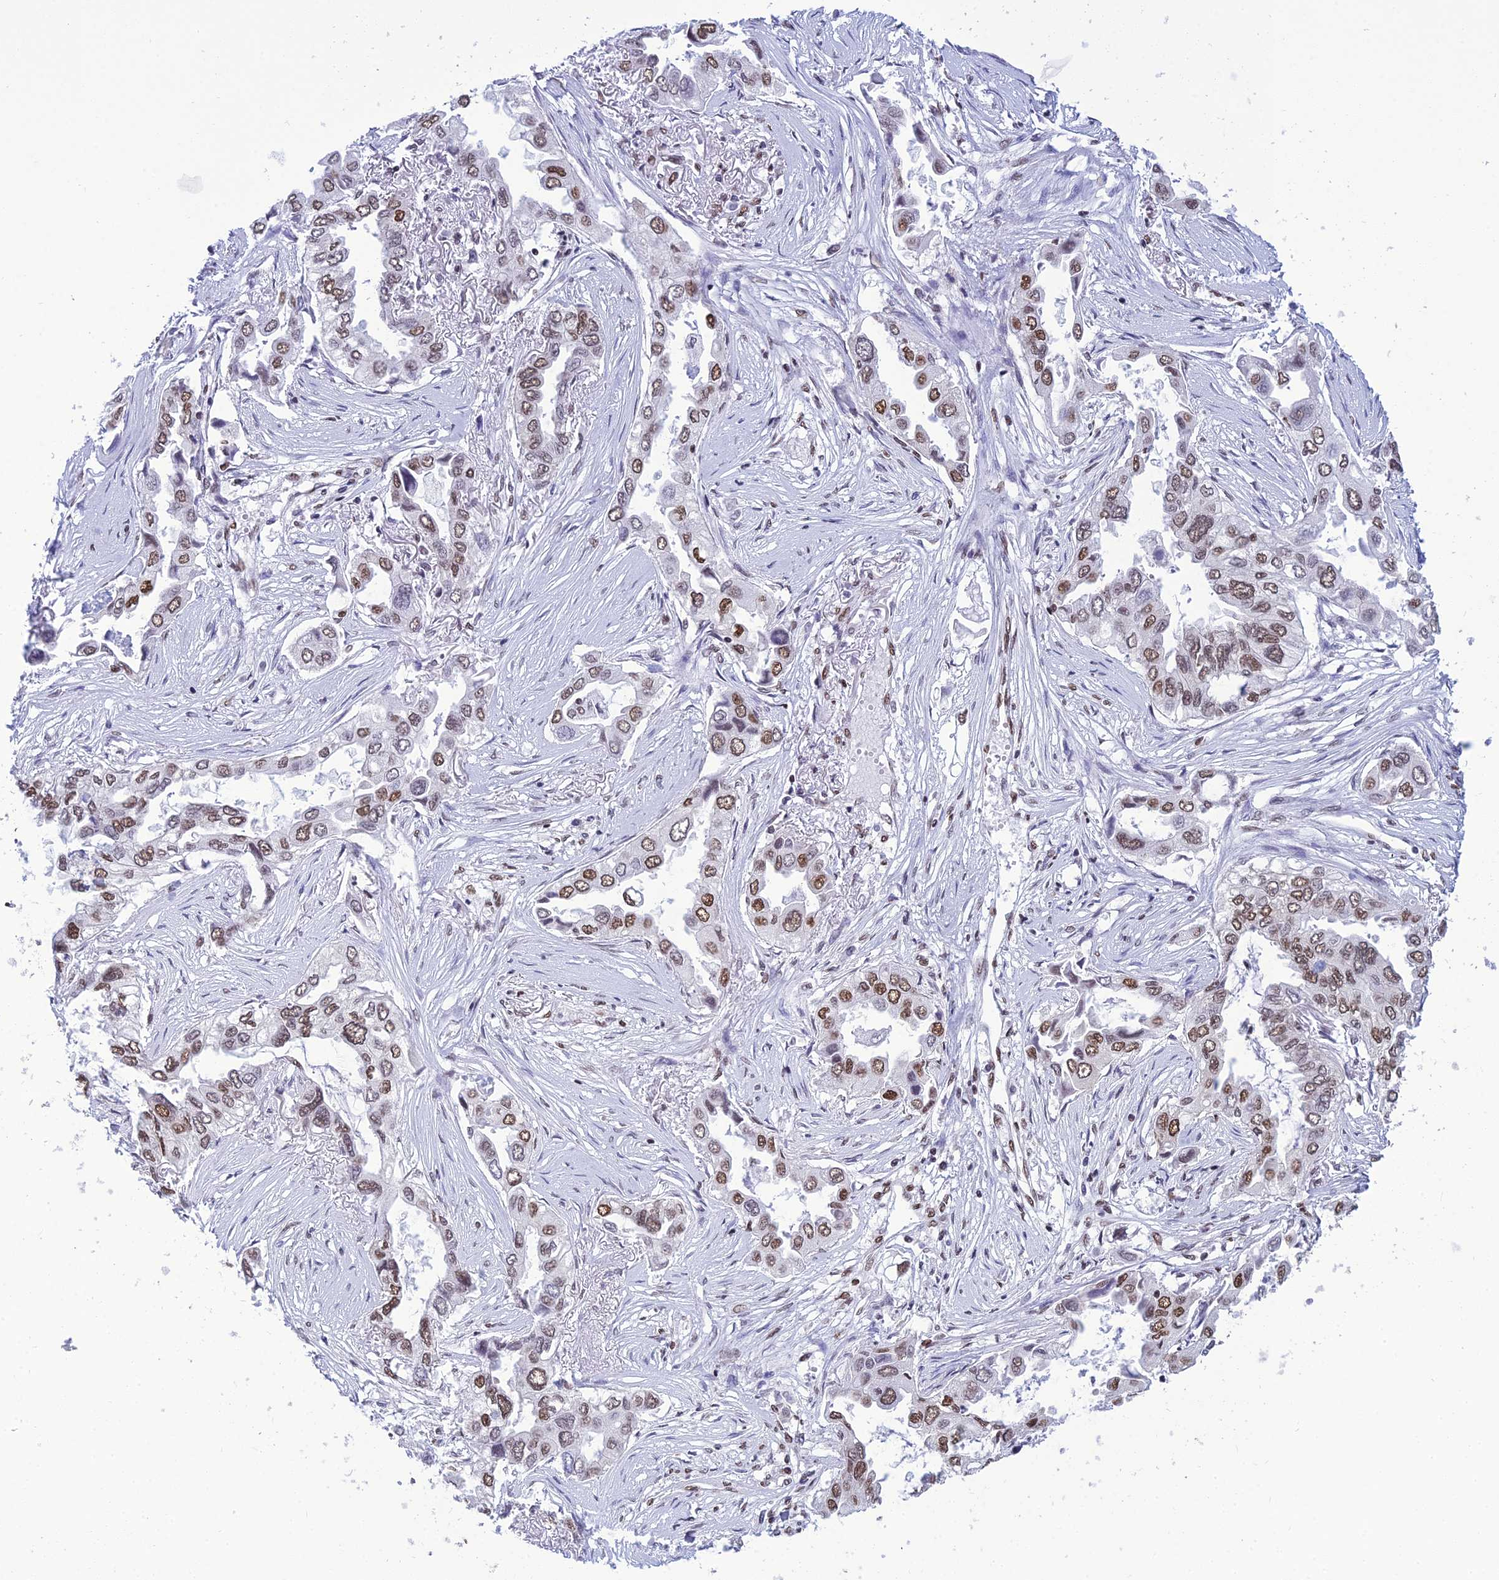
{"staining": {"intensity": "moderate", "quantity": ">75%", "location": "nuclear"}, "tissue": "lung cancer", "cell_type": "Tumor cells", "image_type": "cancer", "snomed": [{"axis": "morphology", "description": "Adenocarcinoma, NOS"}, {"axis": "topography", "description": "Lung"}], "caption": "Moderate nuclear positivity for a protein is seen in approximately >75% of tumor cells of lung cancer (adenocarcinoma) using immunohistochemistry.", "gene": "PRAMEF12", "patient": {"sex": "female", "age": 76}}